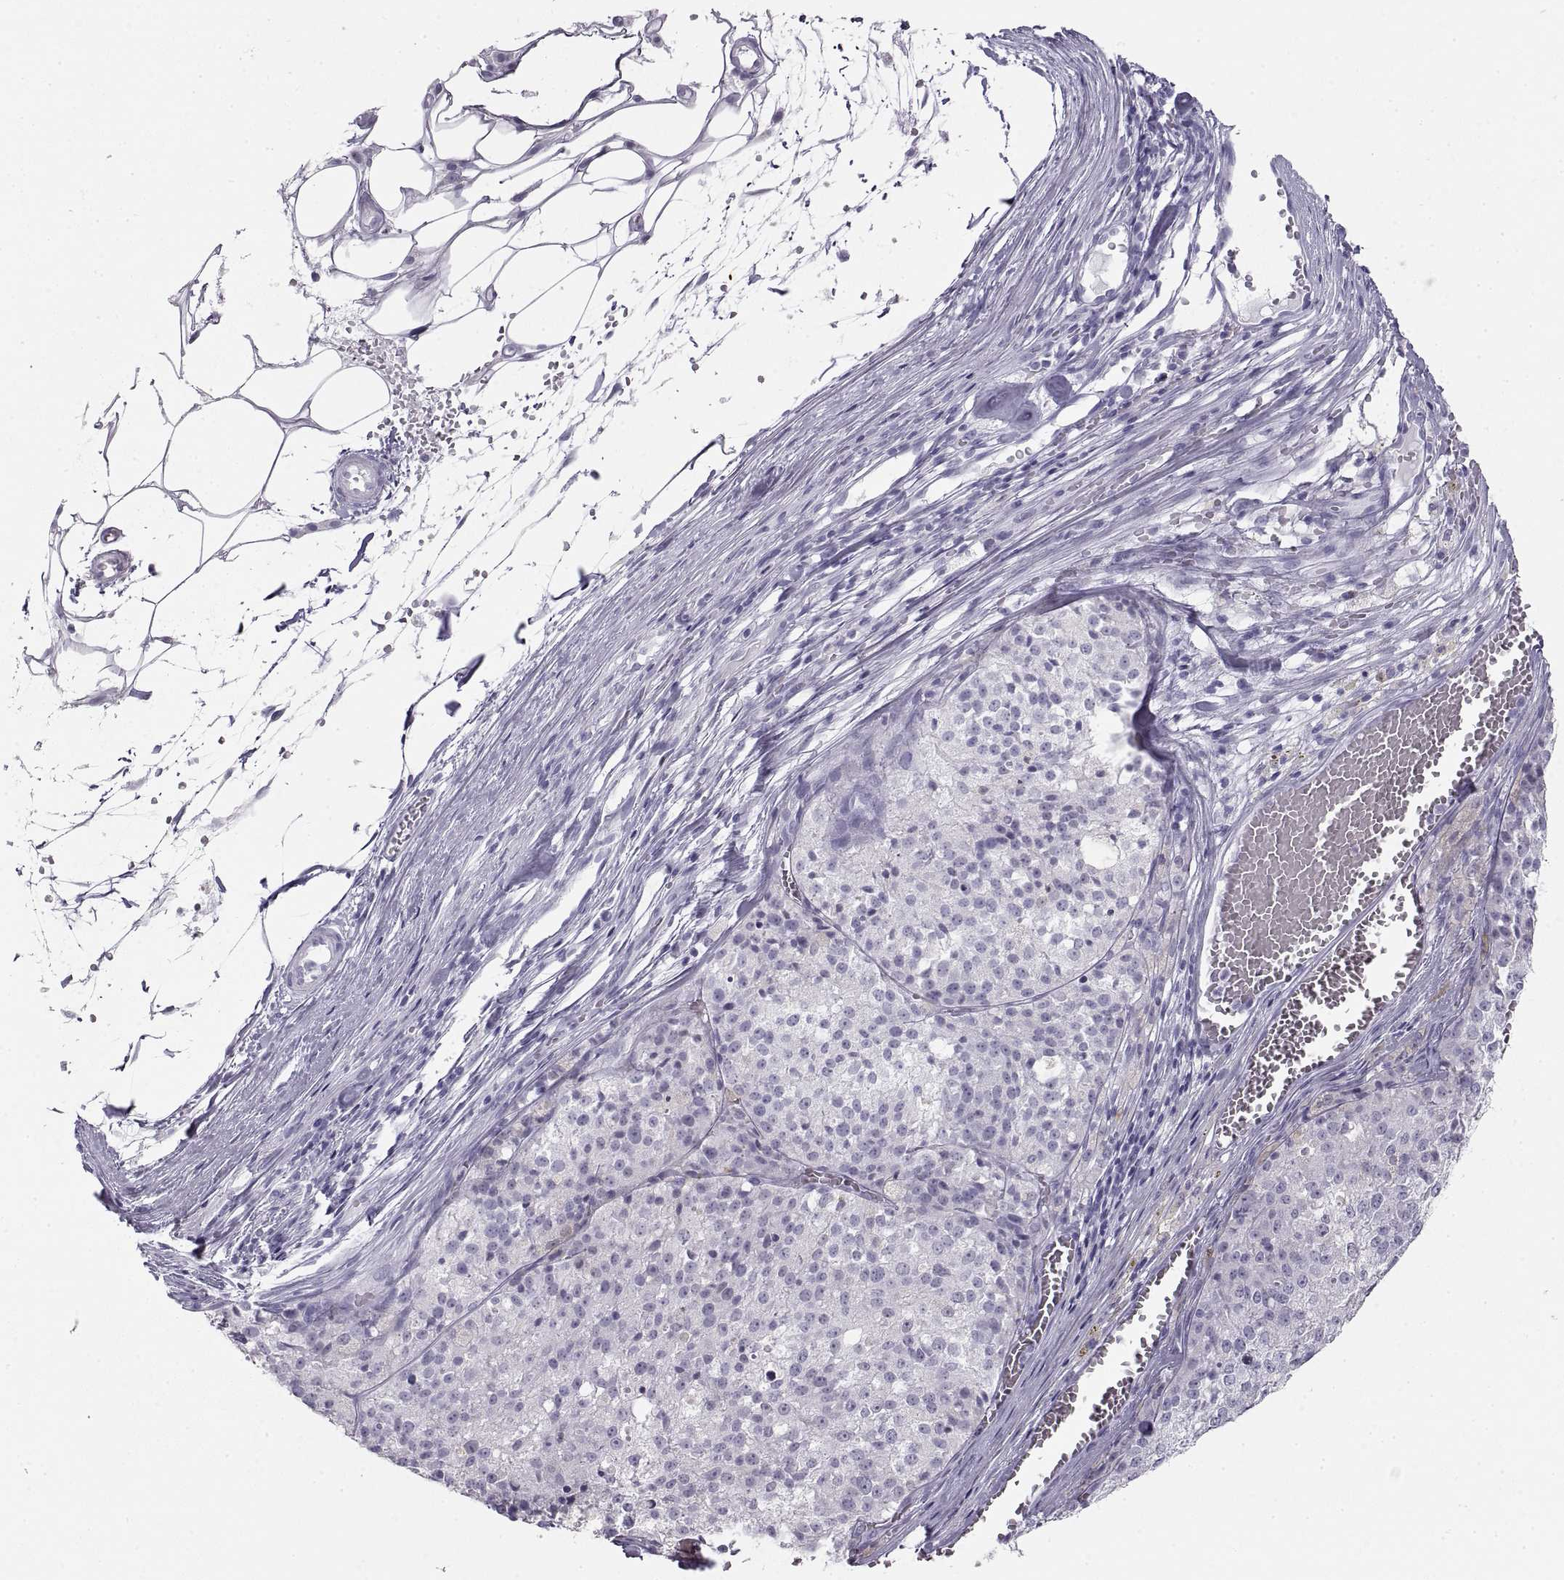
{"staining": {"intensity": "negative", "quantity": "none", "location": "none"}, "tissue": "melanoma", "cell_type": "Tumor cells", "image_type": "cancer", "snomed": [{"axis": "morphology", "description": "Malignant melanoma, Metastatic site"}, {"axis": "topography", "description": "Lymph node"}], "caption": "Immunohistochemical staining of human melanoma reveals no significant positivity in tumor cells.", "gene": "SEMG1", "patient": {"sex": "female", "age": 64}}